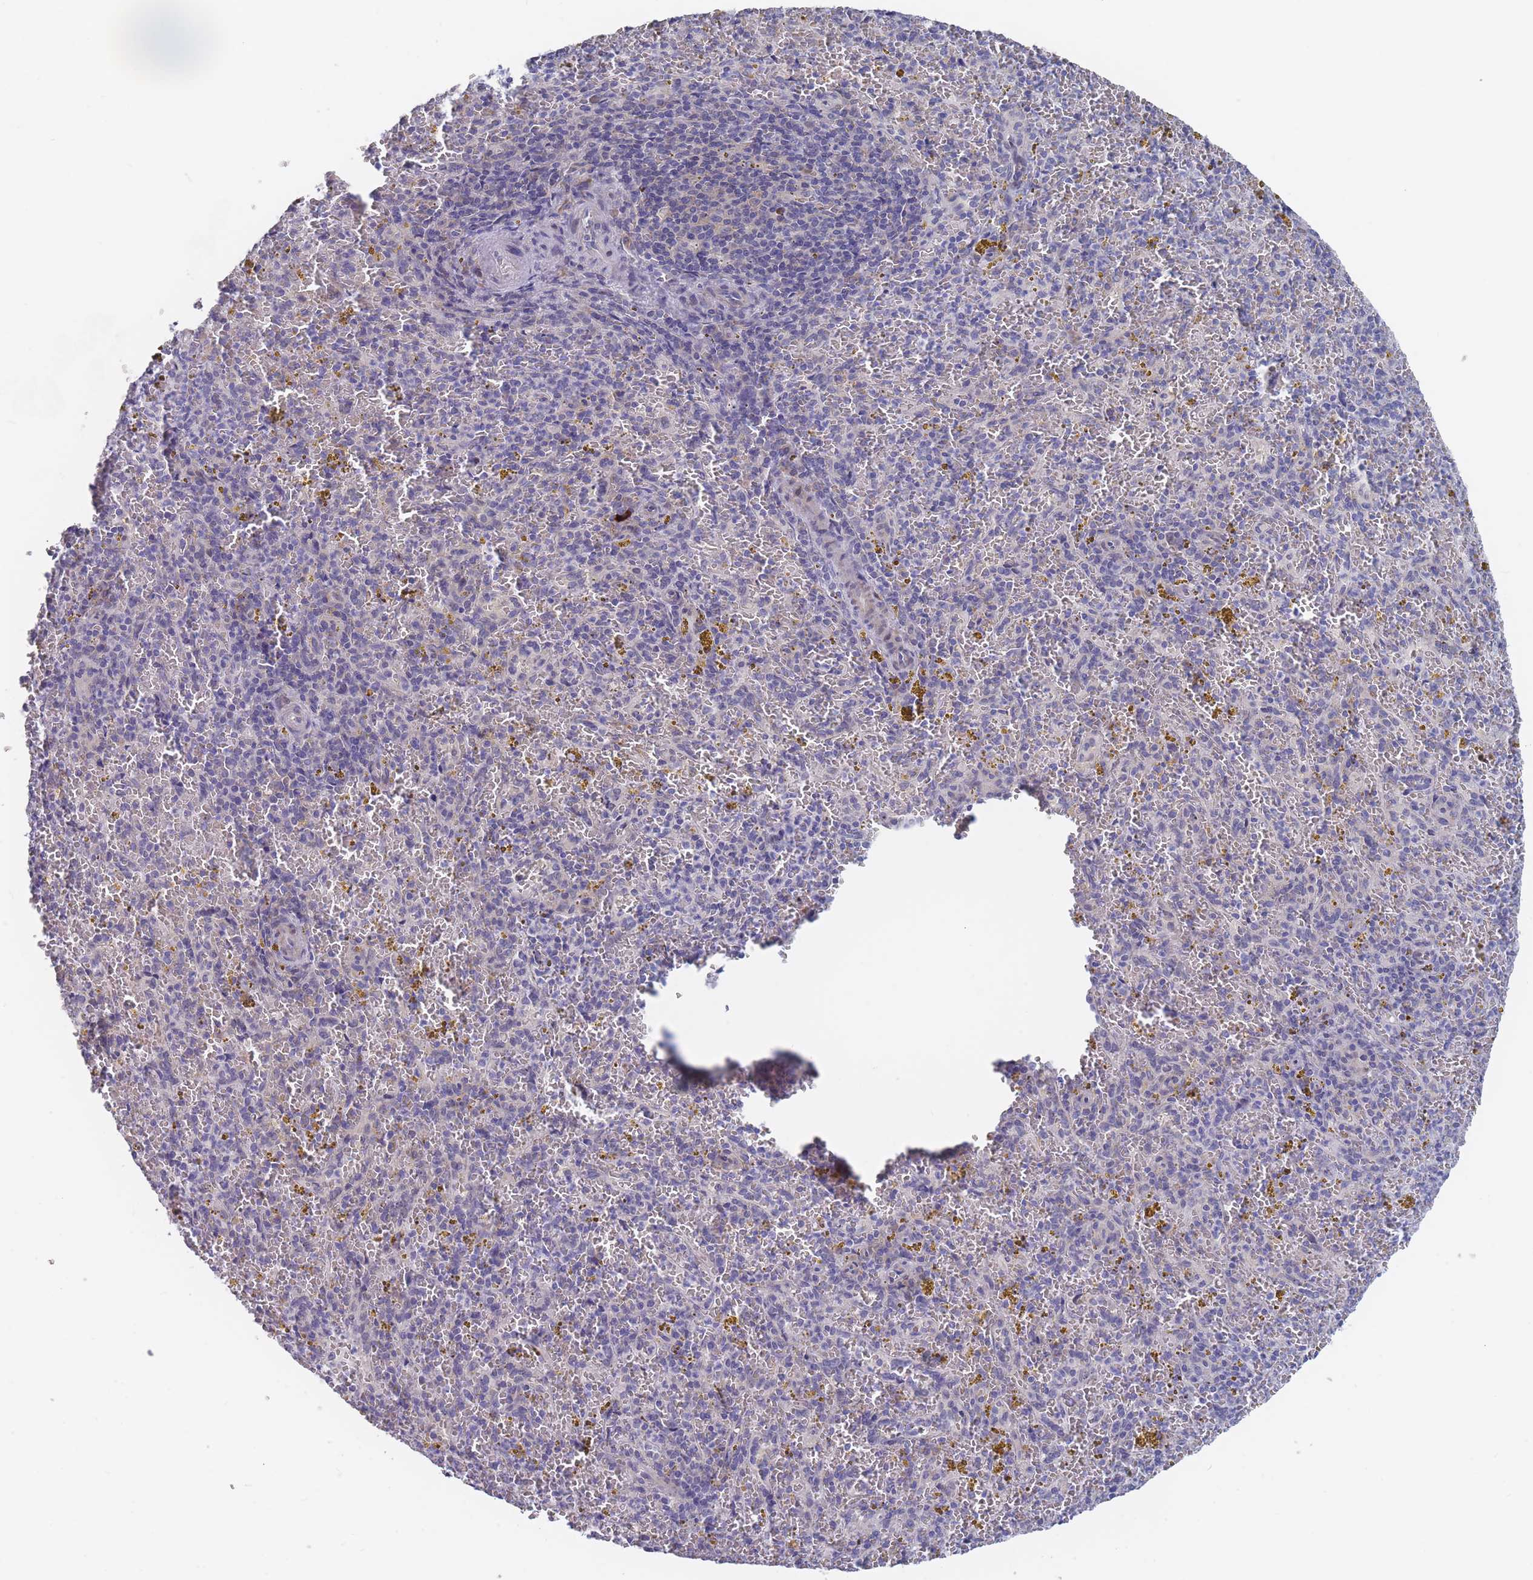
{"staining": {"intensity": "negative", "quantity": "none", "location": "none"}, "tissue": "spleen", "cell_type": "Cells in red pulp", "image_type": "normal", "snomed": [{"axis": "morphology", "description": "Normal tissue, NOS"}, {"axis": "topography", "description": "Spleen"}], "caption": "DAB (3,3'-diaminobenzidine) immunohistochemical staining of normal spleen shows no significant expression in cells in red pulp.", "gene": "PIGU", "patient": {"sex": "male", "age": 57}}